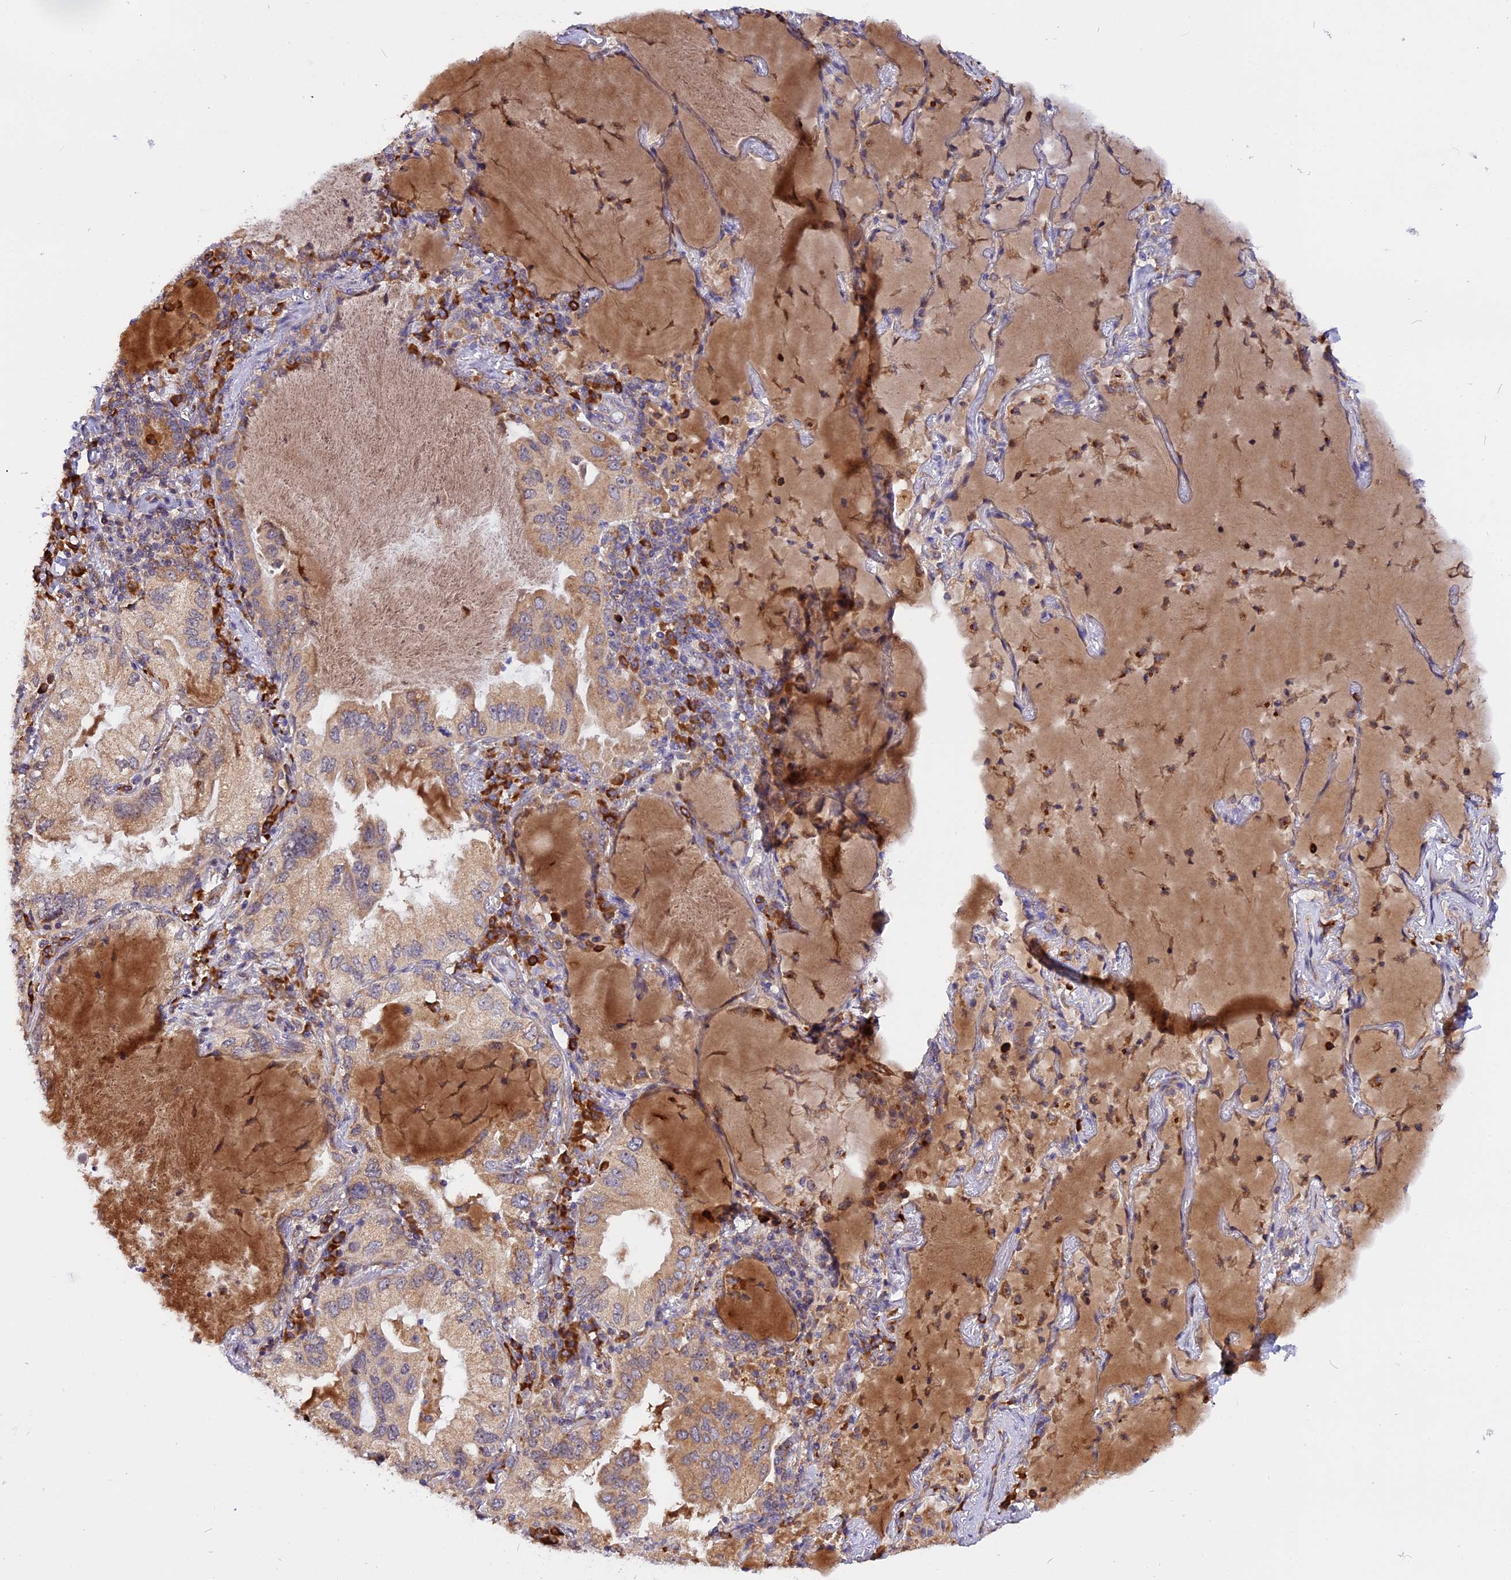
{"staining": {"intensity": "weak", "quantity": "25%-75%", "location": "cytoplasmic/membranous"}, "tissue": "lung cancer", "cell_type": "Tumor cells", "image_type": "cancer", "snomed": [{"axis": "morphology", "description": "Adenocarcinoma, NOS"}, {"axis": "topography", "description": "Lung"}], "caption": "Weak cytoplasmic/membranous positivity for a protein is appreciated in approximately 25%-75% of tumor cells of lung adenocarcinoma using immunohistochemistry (IHC).", "gene": "GNPTAB", "patient": {"sex": "female", "age": 69}}